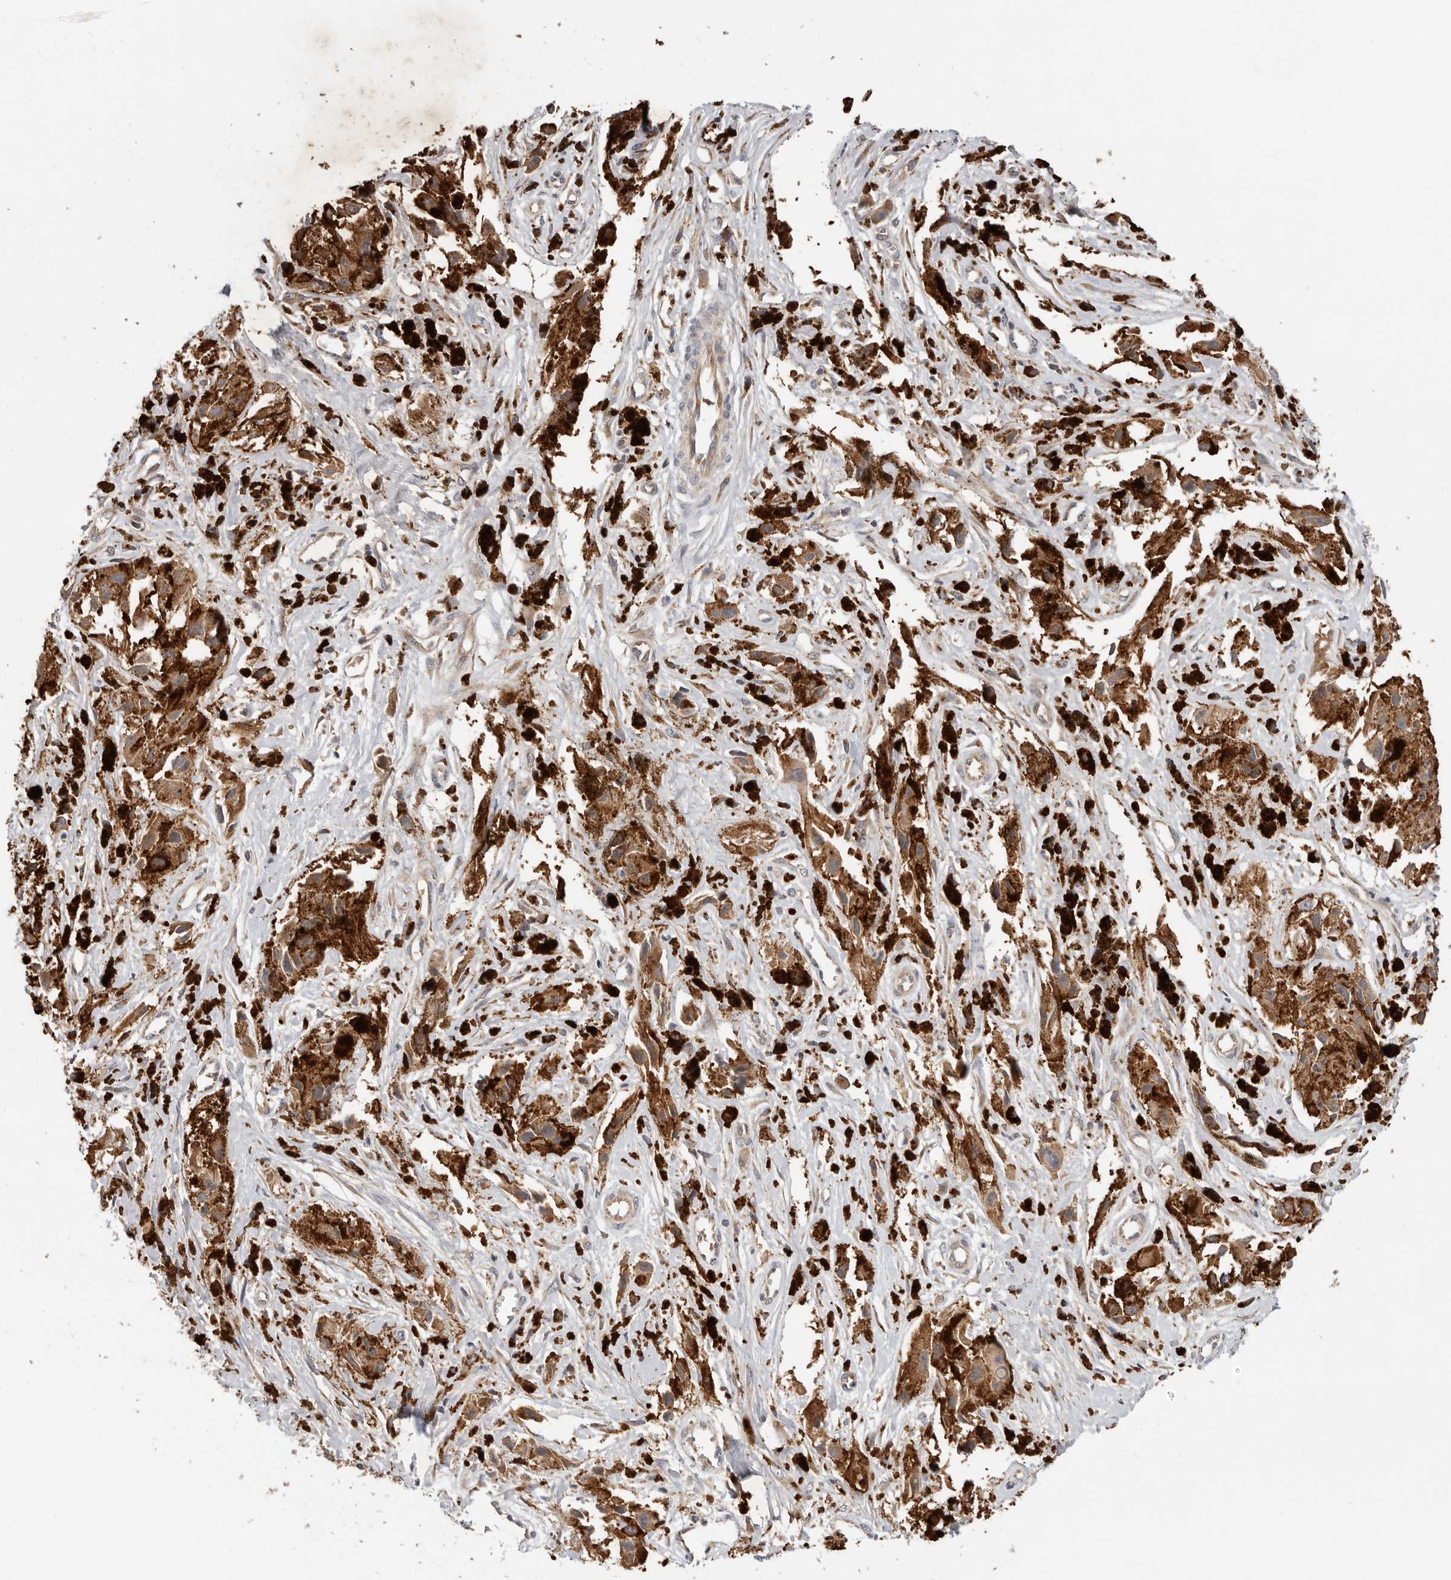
{"staining": {"intensity": "moderate", "quantity": ">75%", "location": "cytoplasmic/membranous"}, "tissue": "melanoma", "cell_type": "Tumor cells", "image_type": "cancer", "snomed": [{"axis": "morphology", "description": "Malignant melanoma, NOS"}, {"axis": "topography", "description": "Skin"}], "caption": "Protein staining exhibits moderate cytoplasmic/membranous staining in about >75% of tumor cells in malignant melanoma. (IHC, brightfield microscopy, high magnification).", "gene": "PPP1R42", "patient": {"sex": "male", "age": 88}}